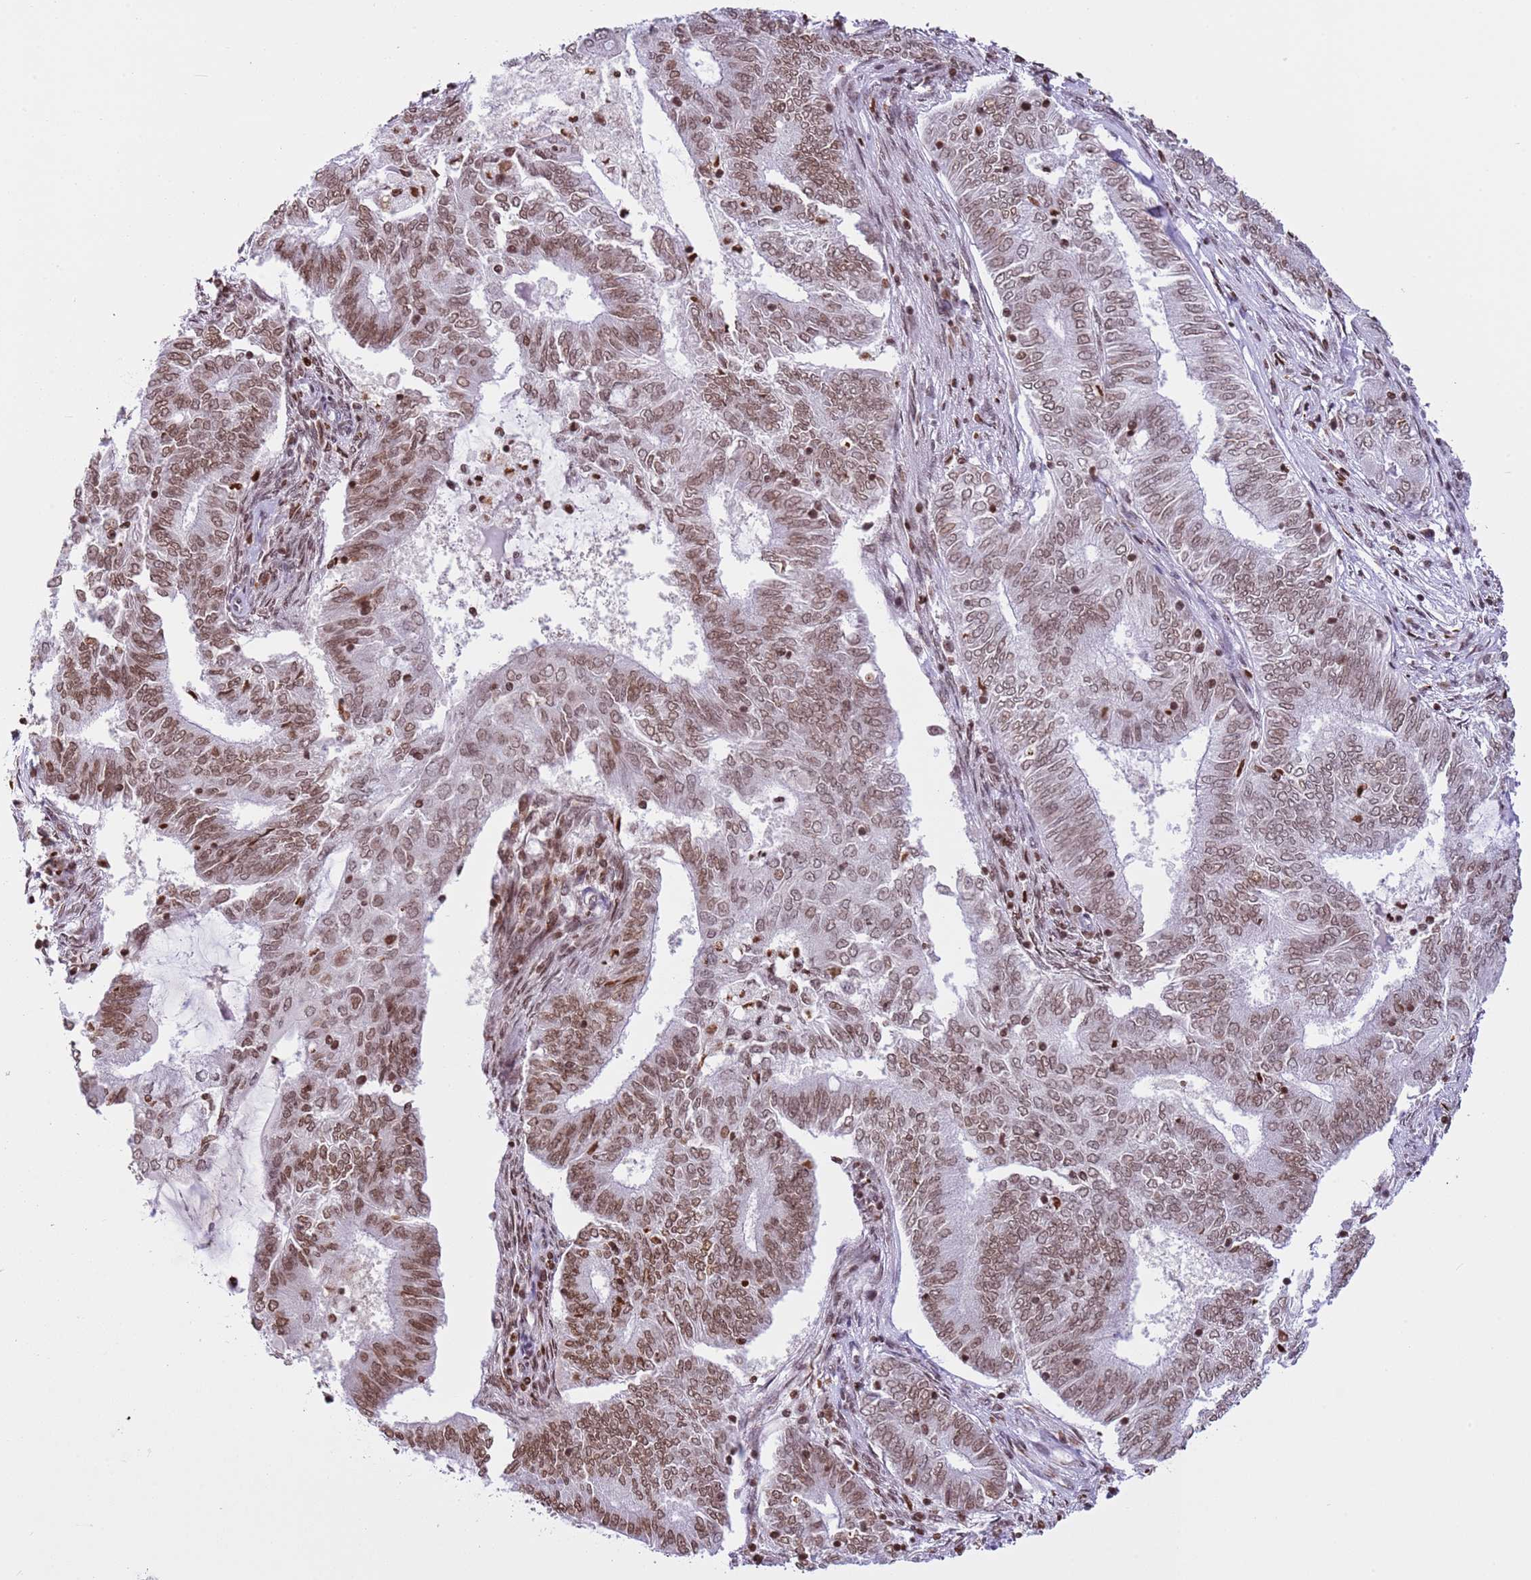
{"staining": {"intensity": "moderate", "quantity": ">75%", "location": "nuclear"}, "tissue": "endometrial cancer", "cell_type": "Tumor cells", "image_type": "cancer", "snomed": [{"axis": "morphology", "description": "Adenocarcinoma, NOS"}, {"axis": "topography", "description": "Endometrium"}], "caption": "Endometrial cancer stained with a protein marker exhibits moderate staining in tumor cells.", "gene": "NRIP1", "patient": {"sex": "female", "age": 62}}